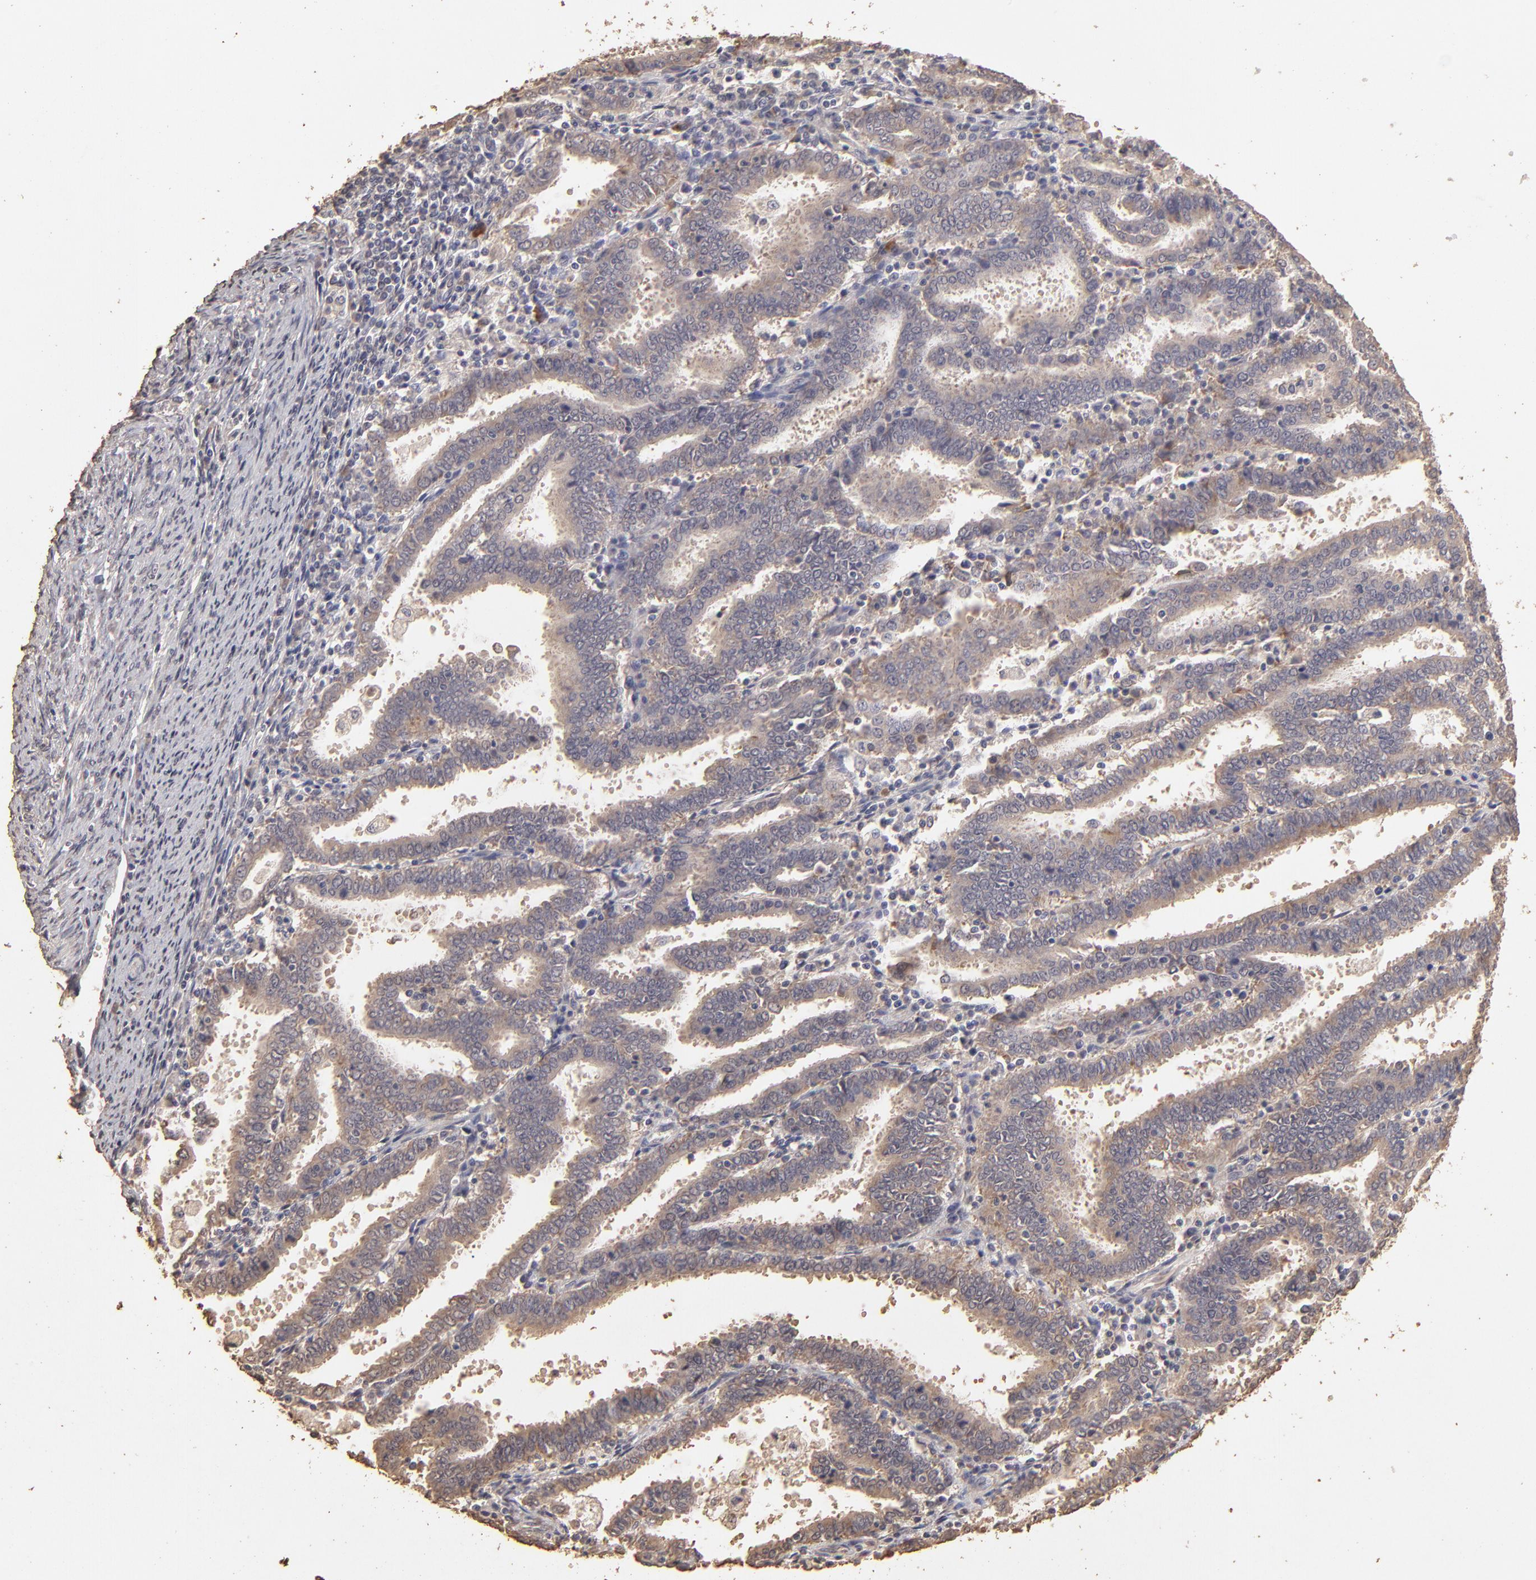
{"staining": {"intensity": "moderate", "quantity": ">75%", "location": "cytoplasmic/membranous"}, "tissue": "endometrial cancer", "cell_type": "Tumor cells", "image_type": "cancer", "snomed": [{"axis": "morphology", "description": "Adenocarcinoma, NOS"}, {"axis": "topography", "description": "Uterus"}], "caption": "Immunohistochemistry histopathology image of endometrial cancer stained for a protein (brown), which exhibits medium levels of moderate cytoplasmic/membranous expression in about >75% of tumor cells.", "gene": "OPHN1", "patient": {"sex": "female", "age": 83}}